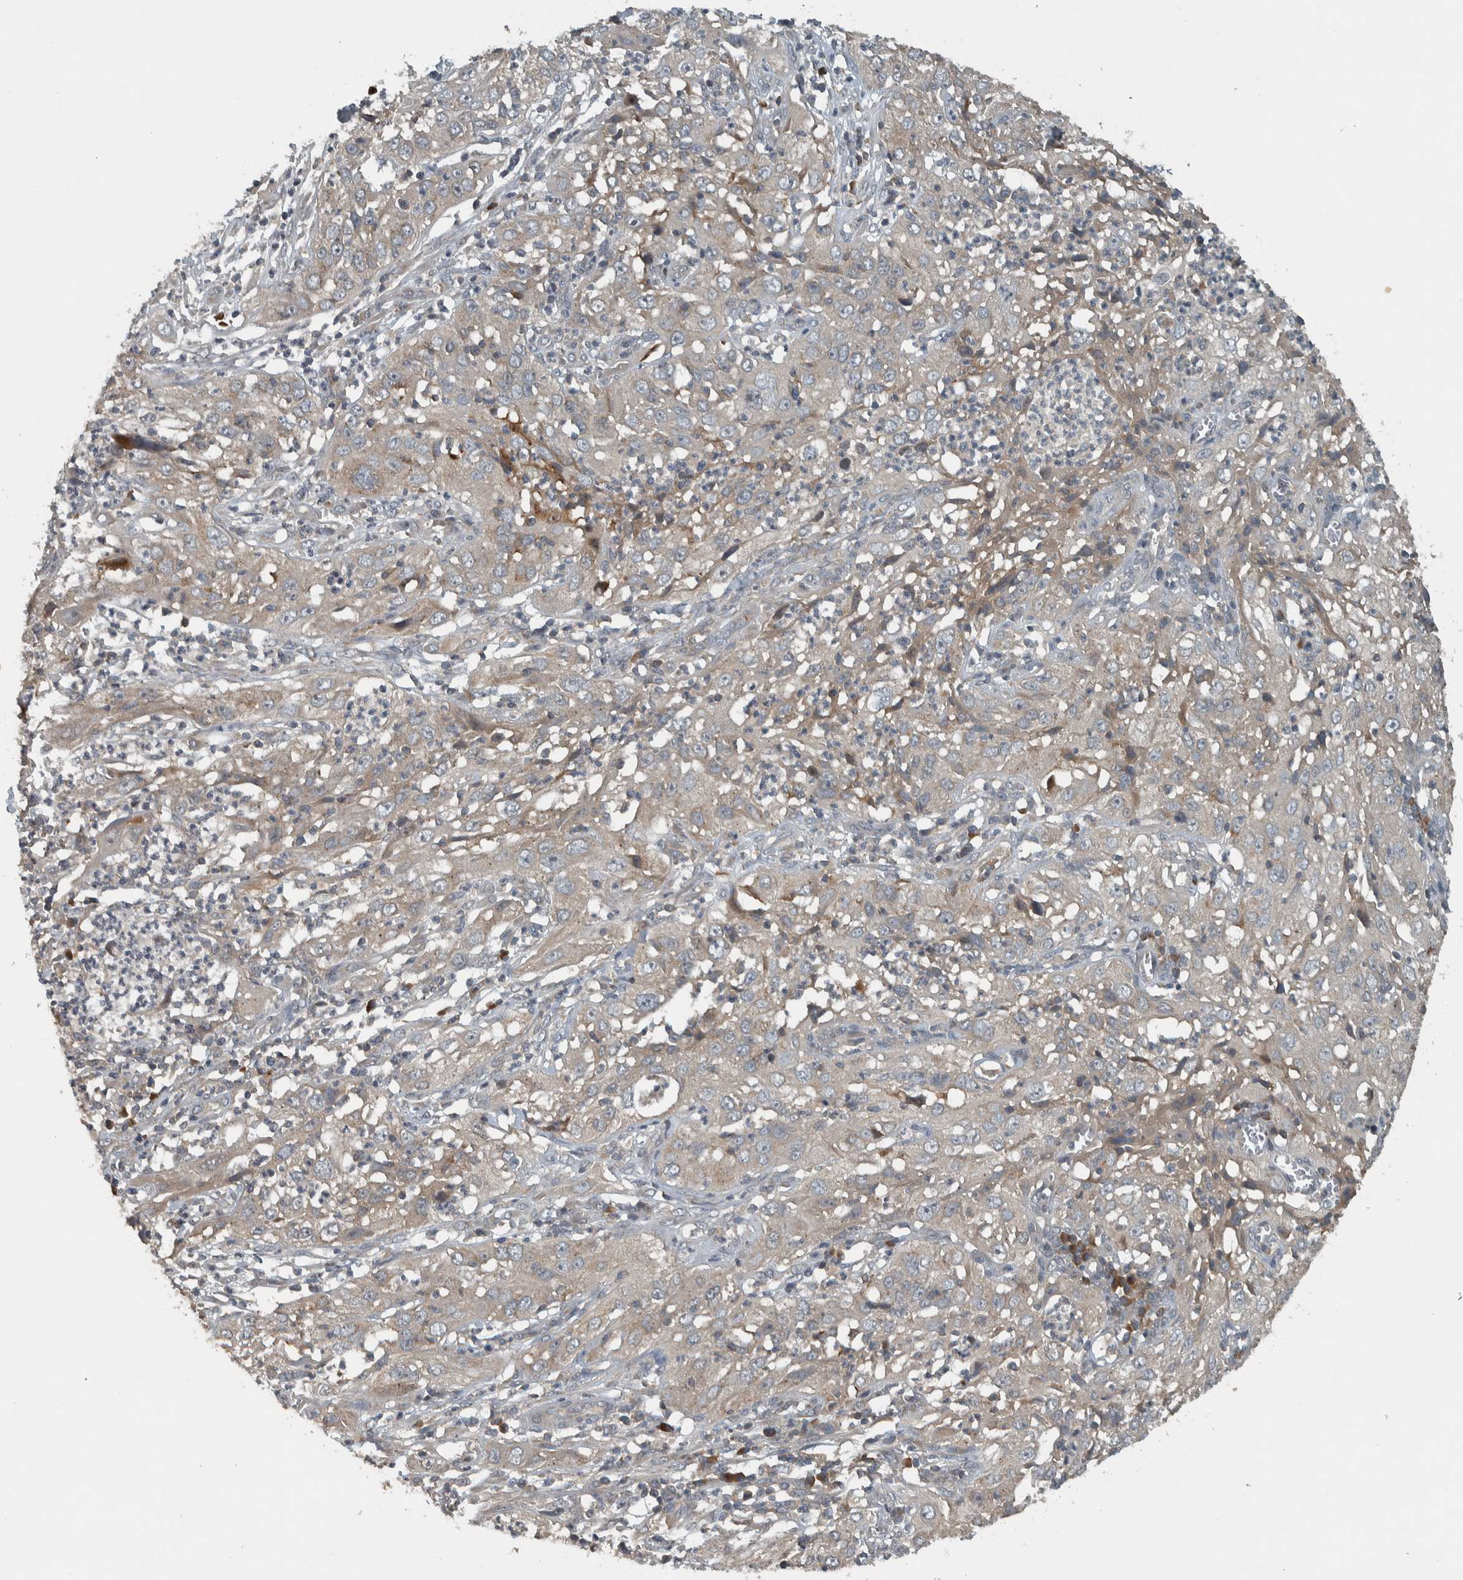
{"staining": {"intensity": "weak", "quantity": "25%-75%", "location": "cytoplasmic/membranous"}, "tissue": "cervical cancer", "cell_type": "Tumor cells", "image_type": "cancer", "snomed": [{"axis": "morphology", "description": "Squamous cell carcinoma, NOS"}, {"axis": "topography", "description": "Cervix"}], "caption": "Immunohistochemical staining of cervical cancer (squamous cell carcinoma) demonstrates low levels of weak cytoplasmic/membranous protein positivity in approximately 25%-75% of tumor cells.", "gene": "CLCN2", "patient": {"sex": "female", "age": 32}}